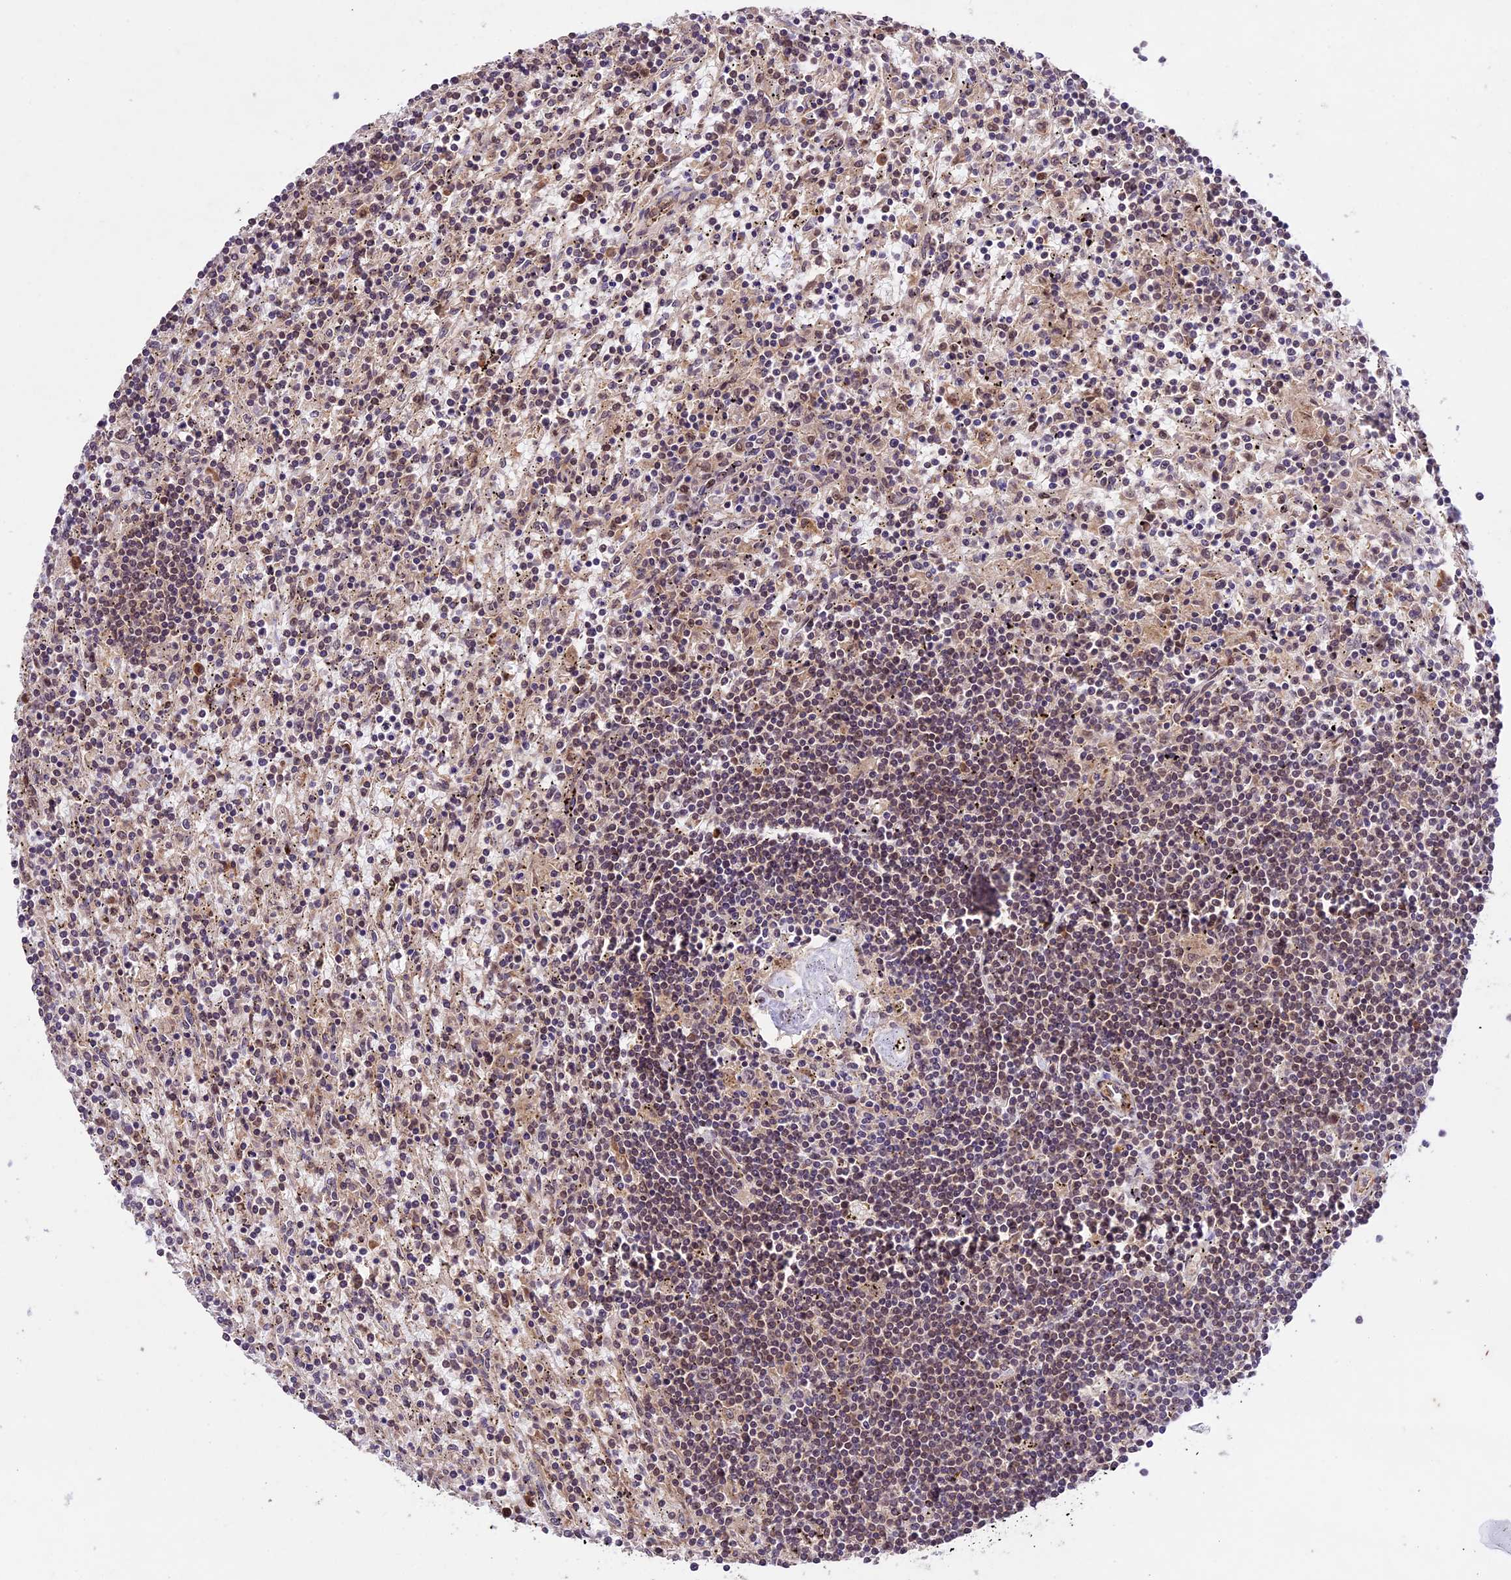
{"staining": {"intensity": "weak", "quantity": "25%-75%", "location": "cytoplasmic/membranous,nuclear"}, "tissue": "lymphoma", "cell_type": "Tumor cells", "image_type": "cancer", "snomed": [{"axis": "morphology", "description": "Malignant lymphoma, non-Hodgkin's type, Low grade"}, {"axis": "topography", "description": "Spleen"}], "caption": "High-magnification brightfield microscopy of malignant lymphoma, non-Hodgkin's type (low-grade) stained with DAB (3,3'-diaminobenzidine) (brown) and counterstained with hematoxylin (blue). tumor cells exhibit weak cytoplasmic/membranous and nuclear staining is seen in approximately25%-75% of cells. (DAB (3,3'-diaminobenzidine) IHC, brown staining for protein, blue staining for nuclei).", "gene": "DHX38", "patient": {"sex": "male", "age": 76}}